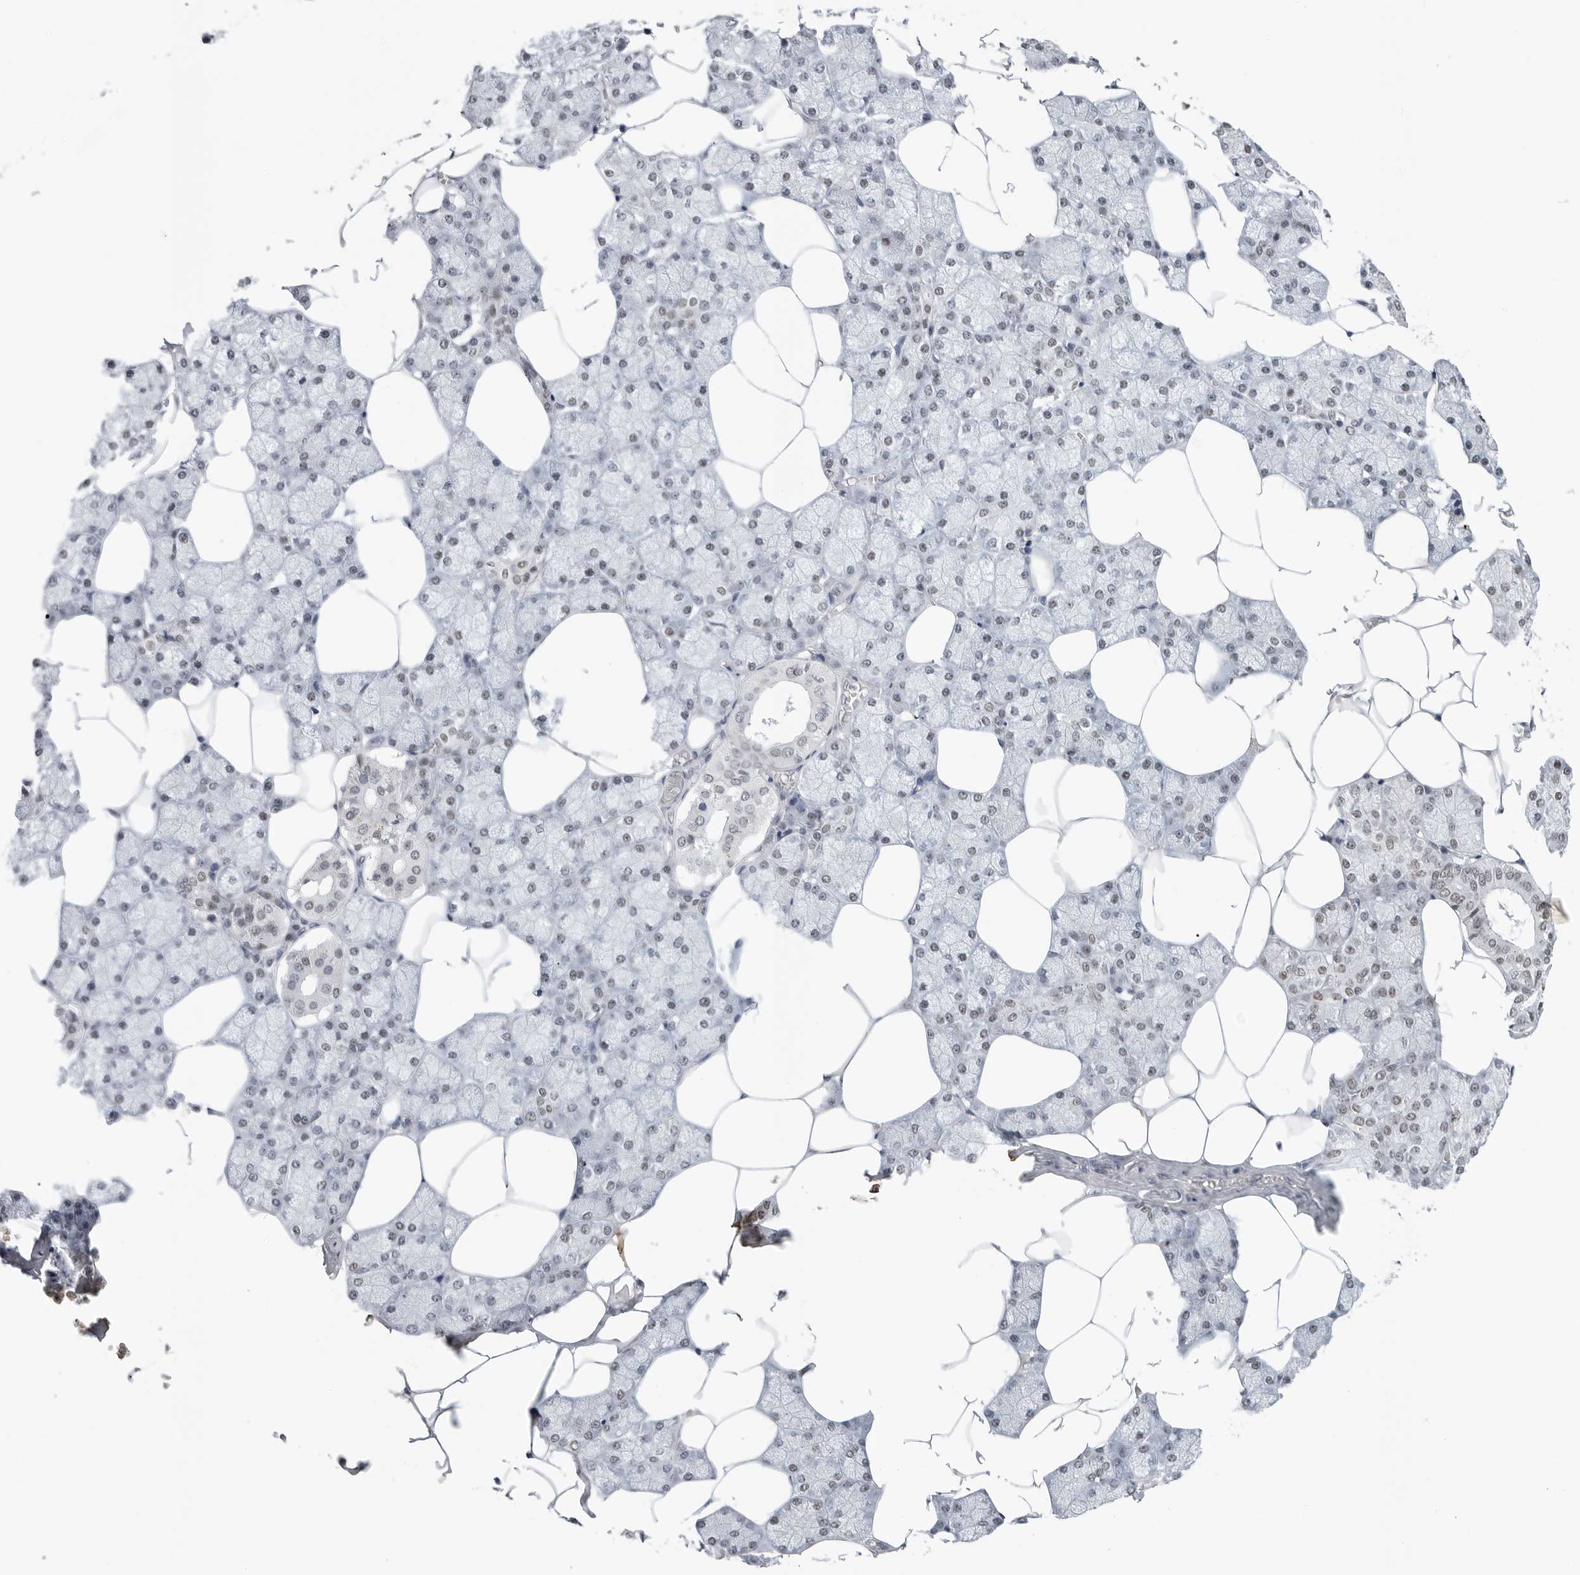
{"staining": {"intensity": "moderate", "quantity": "<25%", "location": "nuclear"}, "tissue": "salivary gland", "cell_type": "Glandular cells", "image_type": "normal", "snomed": [{"axis": "morphology", "description": "Normal tissue, NOS"}, {"axis": "topography", "description": "Salivary gland"}], "caption": "A high-resolution histopathology image shows immunohistochemistry staining of normal salivary gland, which displays moderate nuclear positivity in about <25% of glandular cells. The staining was performed using DAB (3,3'-diaminobenzidine) to visualize the protein expression in brown, while the nuclei were stained in blue with hematoxylin (Magnification: 20x).", "gene": "WRAP53", "patient": {"sex": "male", "age": 62}}